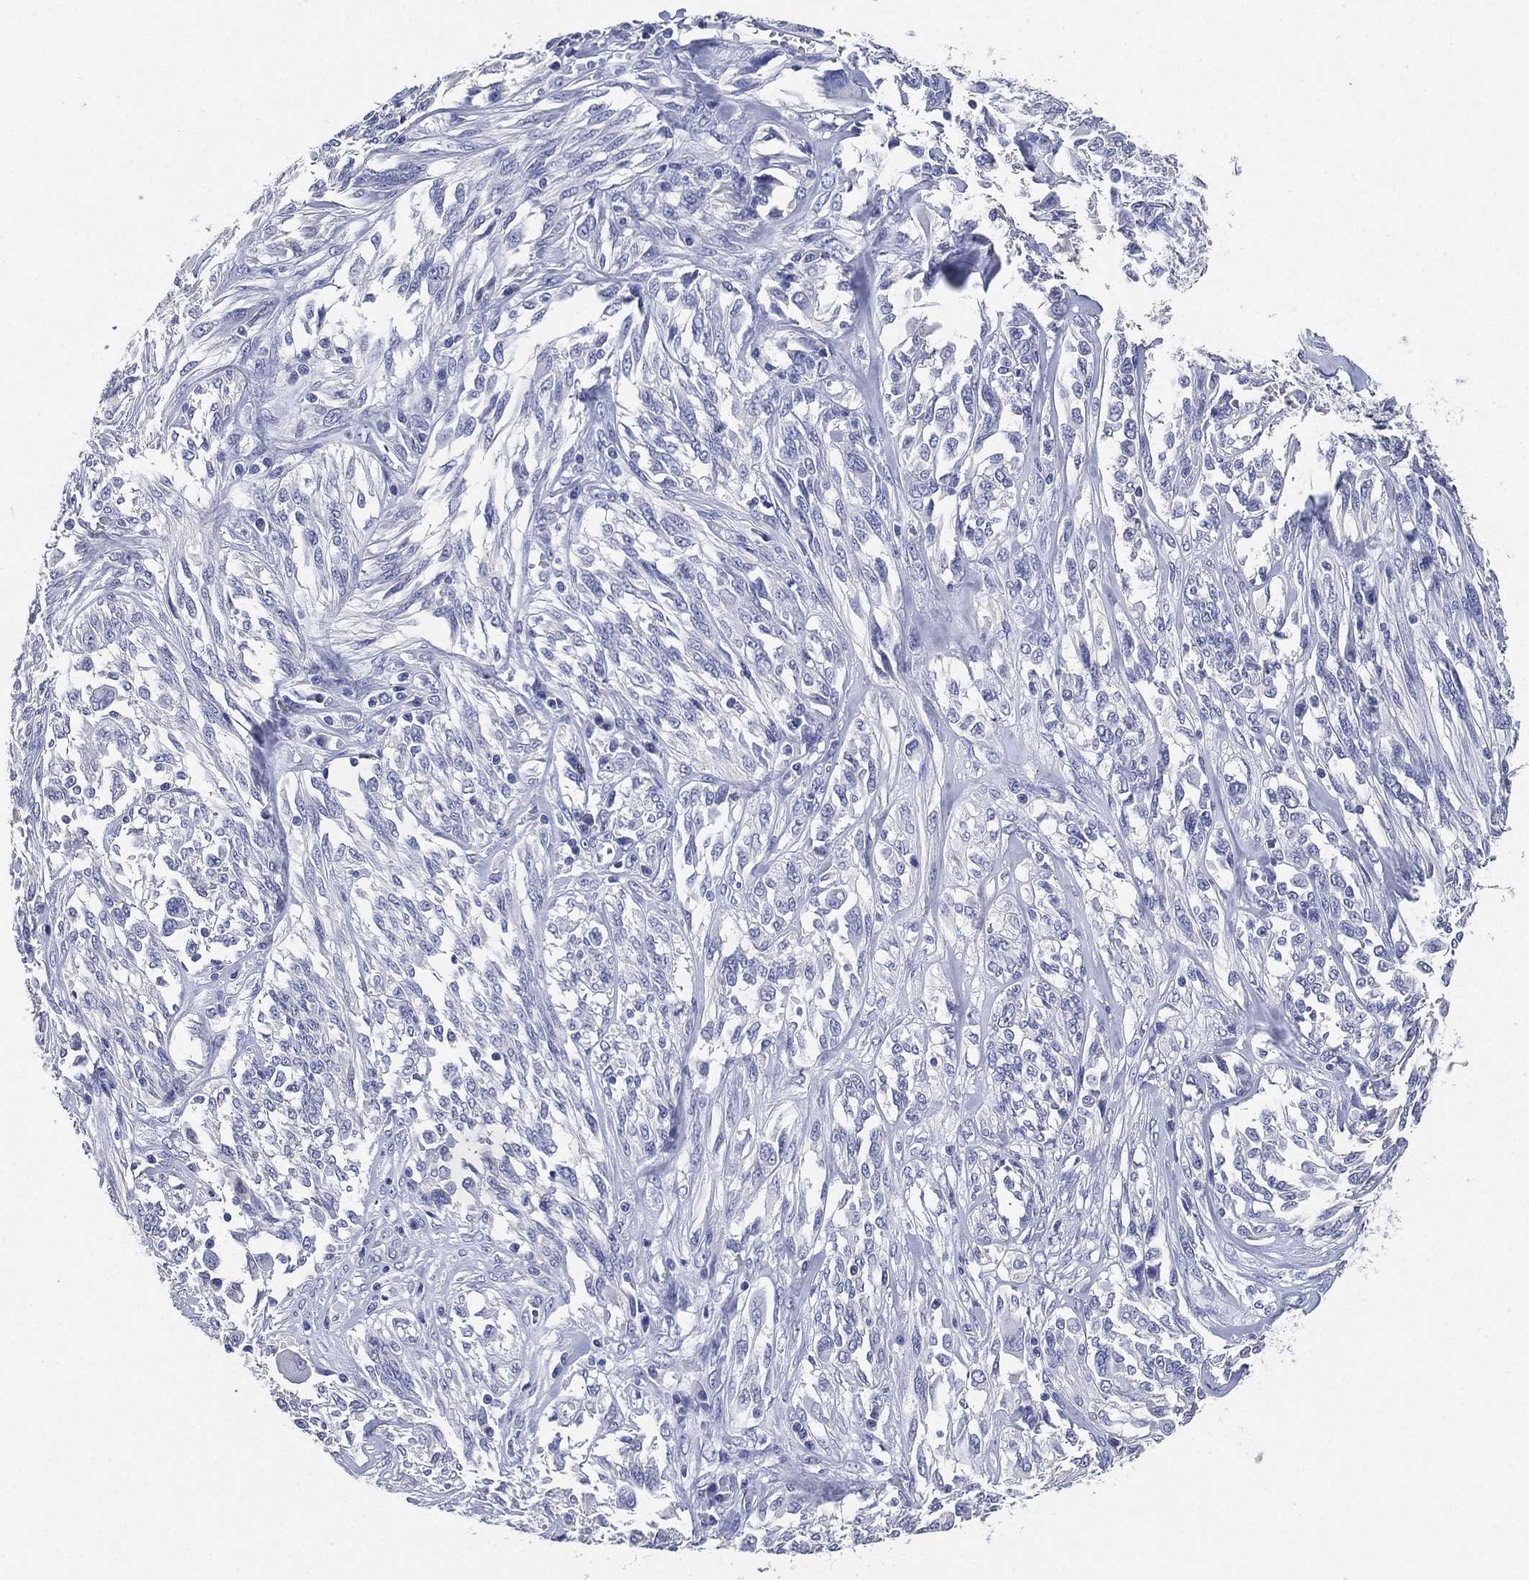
{"staining": {"intensity": "negative", "quantity": "none", "location": "none"}, "tissue": "melanoma", "cell_type": "Tumor cells", "image_type": "cancer", "snomed": [{"axis": "morphology", "description": "Malignant melanoma, NOS"}, {"axis": "topography", "description": "Skin"}], "caption": "This is a histopathology image of immunohistochemistry (IHC) staining of melanoma, which shows no staining in tumor cells.", "gene": "IYD", "patient": {"sex": "female", "age": 91}}